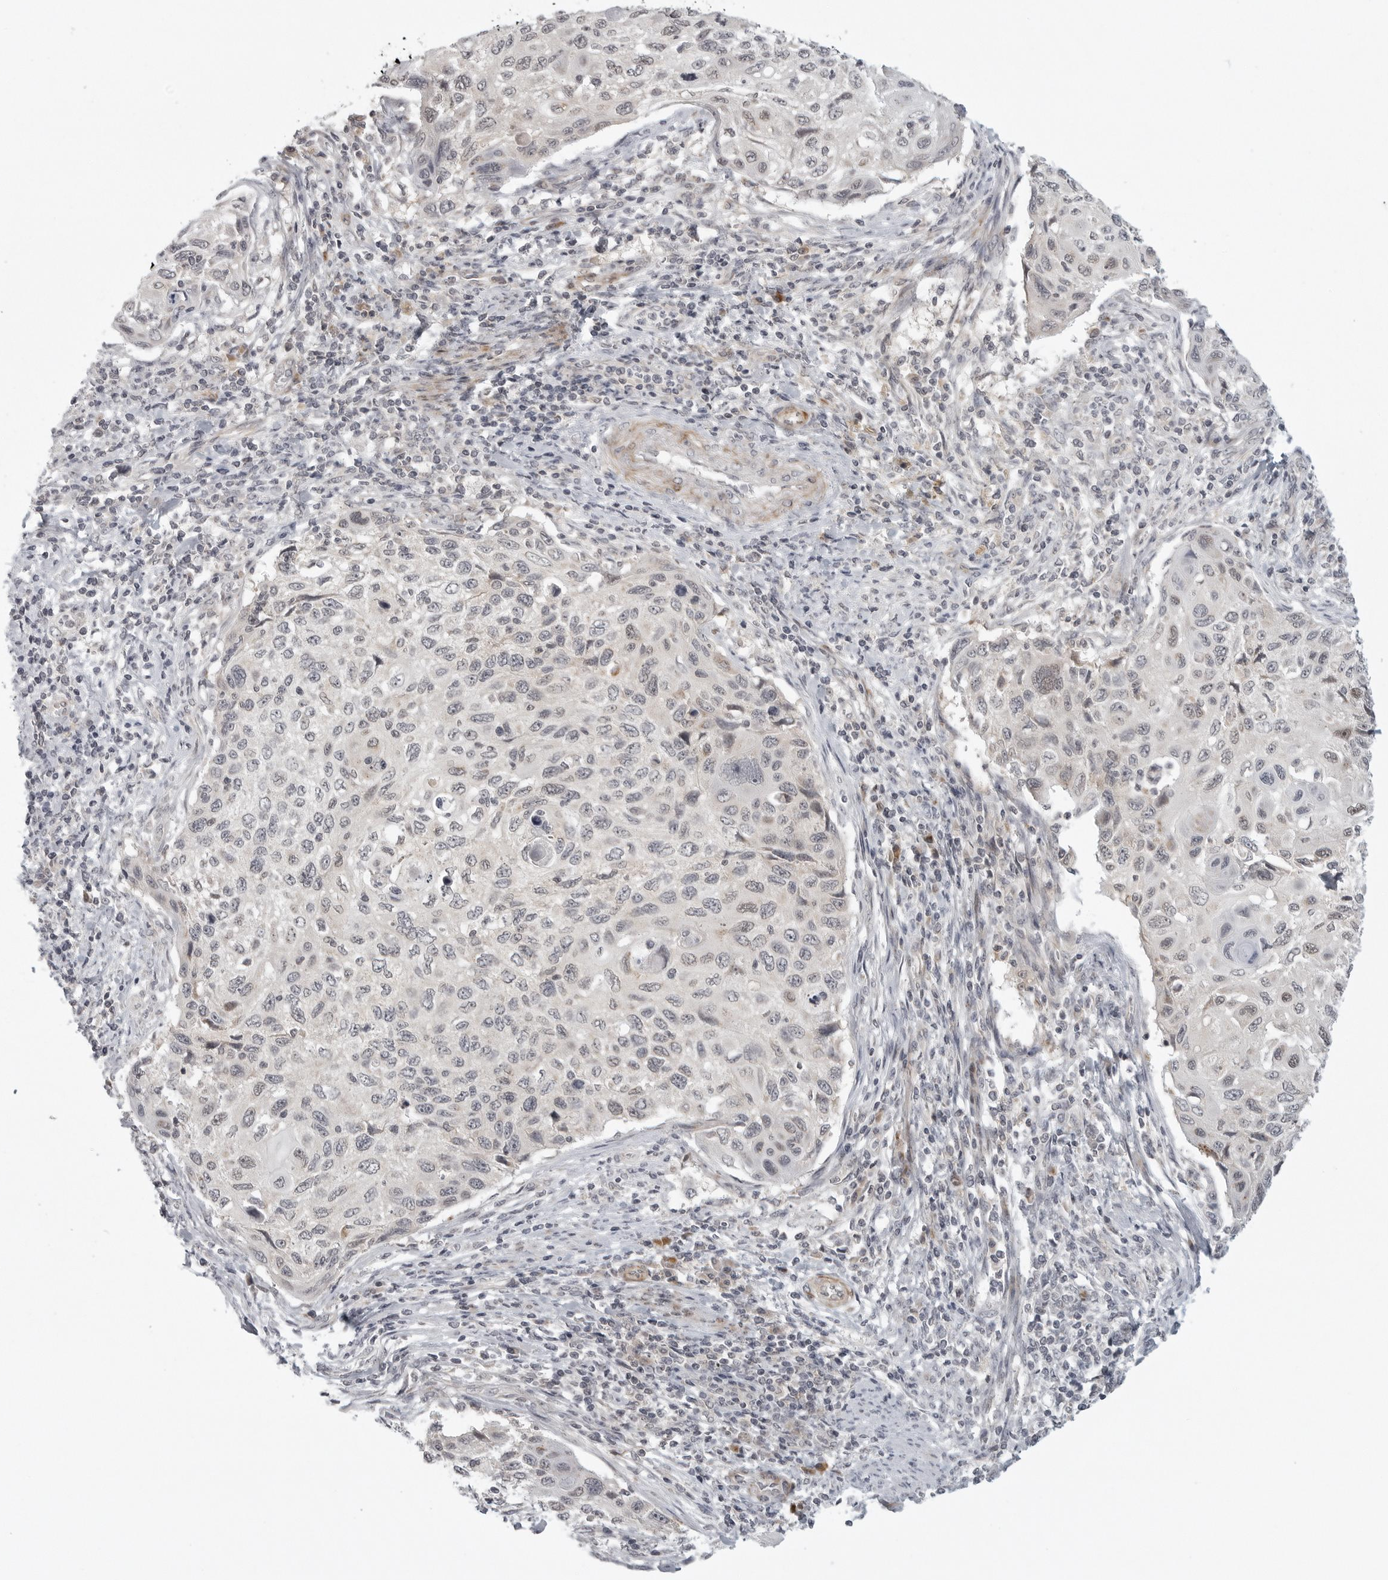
{"staining": {"intensity": "weak", "quantity": "<25%", "location": "nuclear"}, "tissue": "cervical cancer", "cell_type": "Tumor cells", "image_type": "cancer", "snomed": [{"axis": "morphology", "description": "Squamous cell carcinoma, NOS"}, {"axis": "topography", "description": "Cervix"}], "caption": "DAB immunohistochemical staining of squamous cell carcinoma (cervical) demonstrates no significant staining in tumor cells.", "gene": "TUT4", "patient": {"sex": "female", "age": 70}}